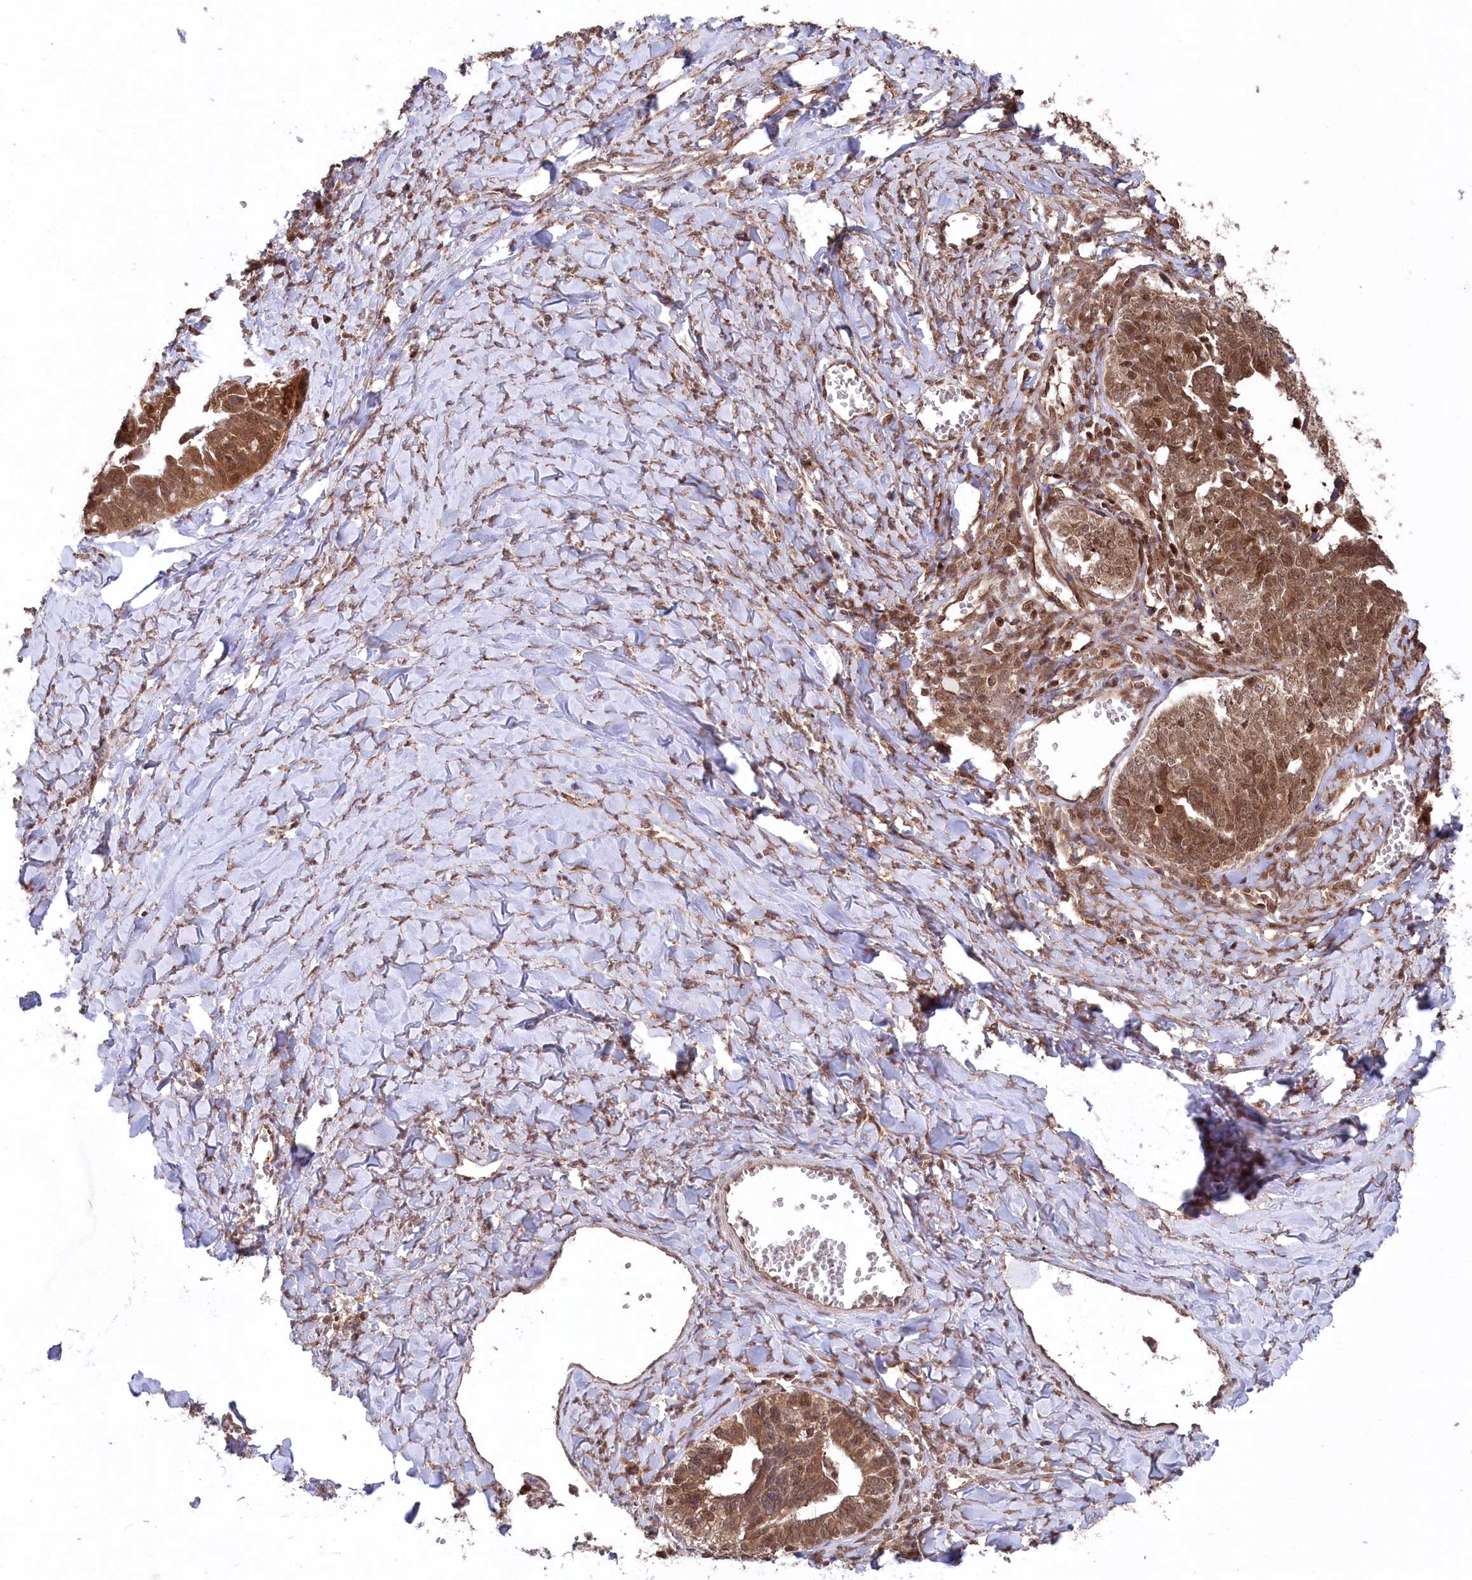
{"staining": {"intensity": "strong", "quantity": ">75%", "location": "cytoplasmic/membranous,nuclear"}, "tissue": "ovarian cancer", "cell_type": "Tumor cells", "image_type": "cancer", "snomed": [{"axis": "morphology", "description": "Cystadenocarcinoma, serous, NOS"}, {"axis": "topography", "description": "Ovary"}], "caption": "The immunohistochemical stain labels strong cytoplasmic/membranous and nuclear positivity in tumor cells of ovarian serous cystadenocarcinoma tissue.", "gene": "PSMA1", "patient": {"sex": "female", "age": 79}}